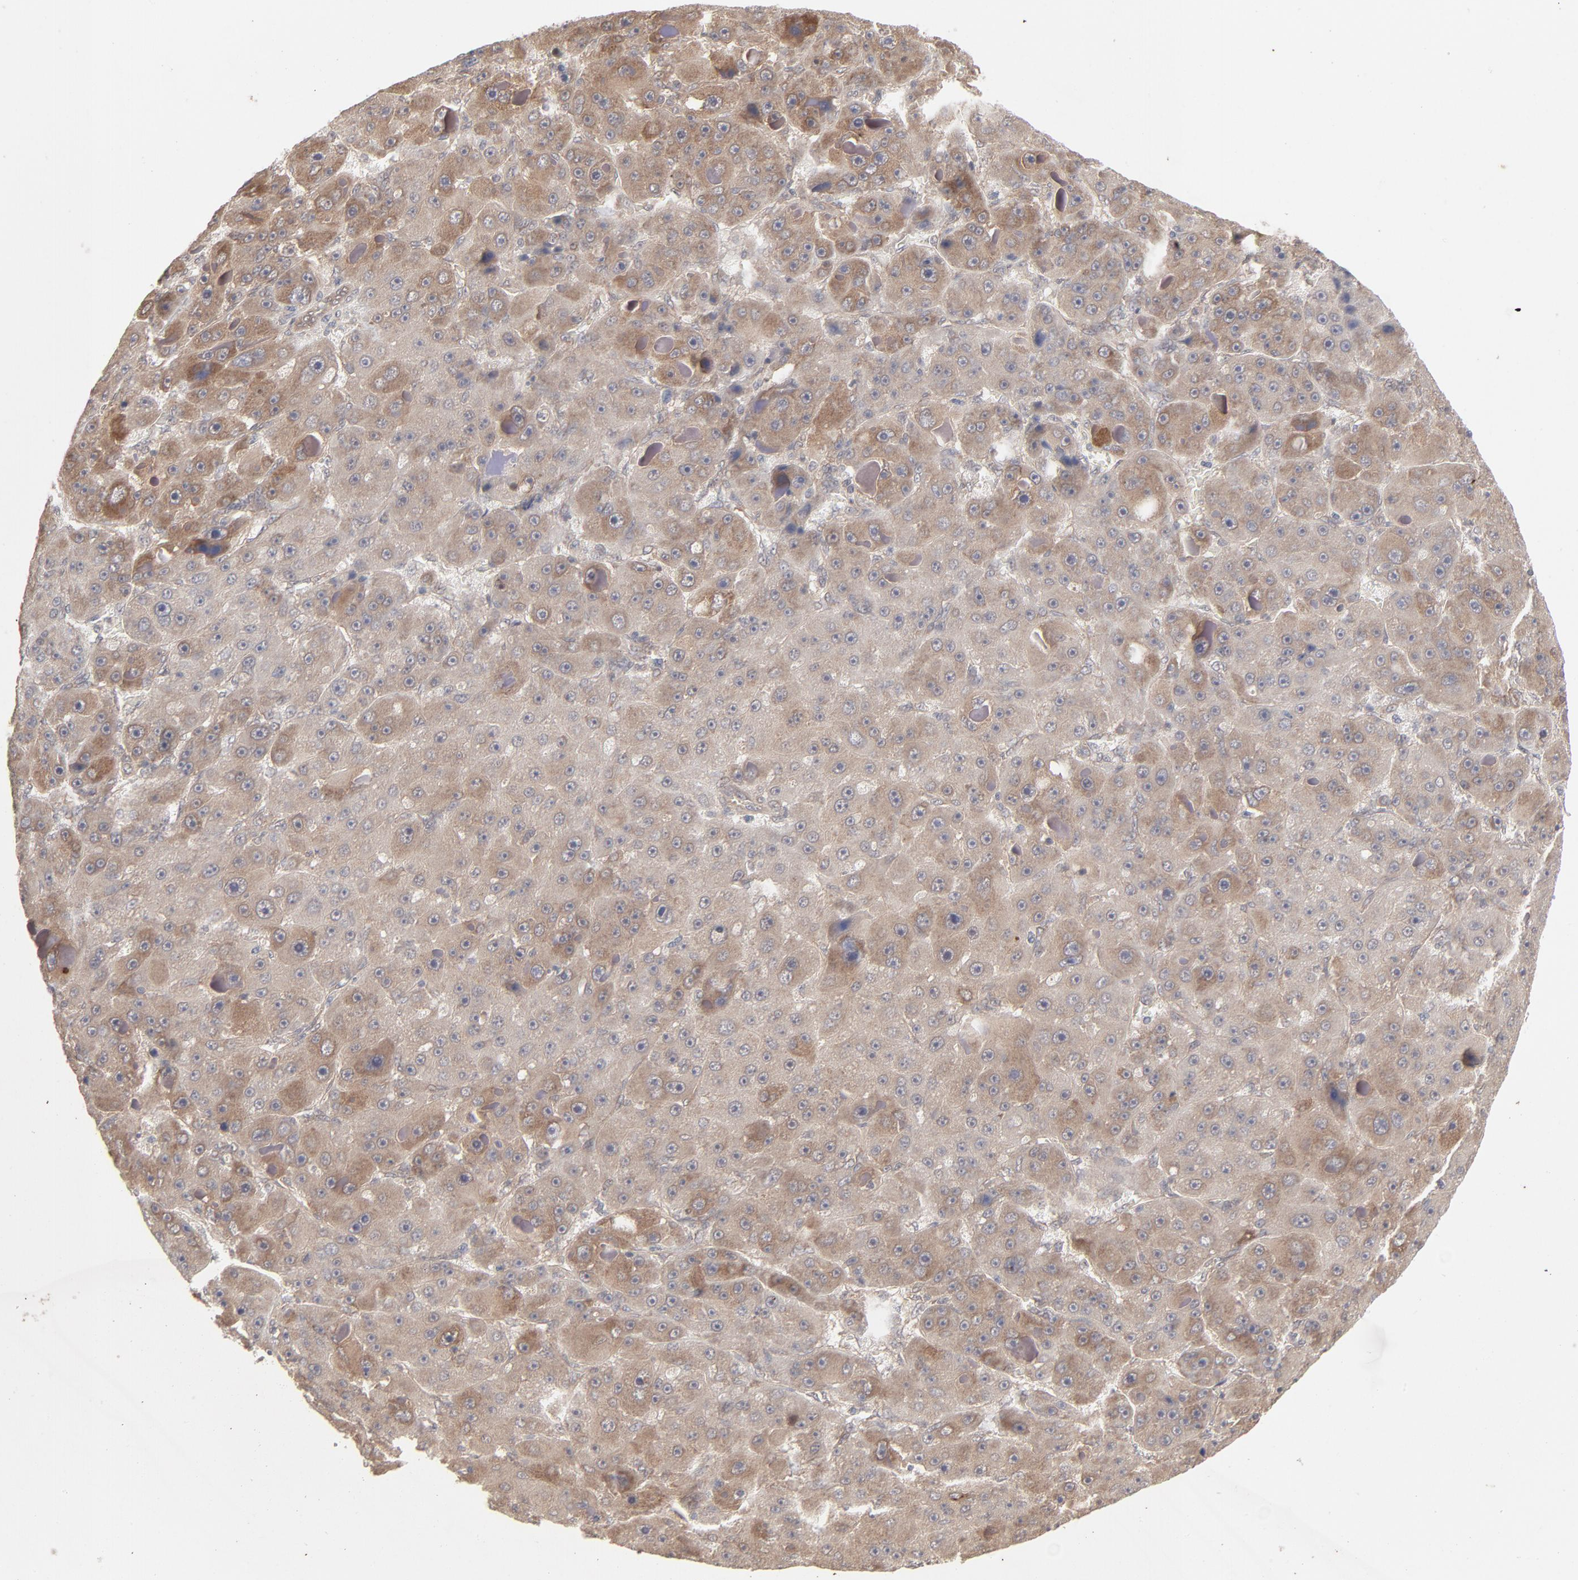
{"staining": {"intensity": "moderate", "quantity": ">75%", "location": "cytoplasmic/membranous"}, "tissue": "liver cancer", "cell_type": "Tumor cells", "image_type": "cancer", "snomed": [{"axis": "morphology", "description": "Carcinoma, Hepatocellular, NOS"}, {"axis": "topography", "description": "Liver"}], "caption": "Moderate cytoplasmic/membranous protein staining is present in approximately >75% of tumor cells in liver cancer (hepatocellular carcinoma). (Stains: DAB in brown, nuclei in blue, Microscopy: brightfield microscopy at high magnification).", "gene": "SCFD1", "patient": {"sex": "male", "age": 76}}